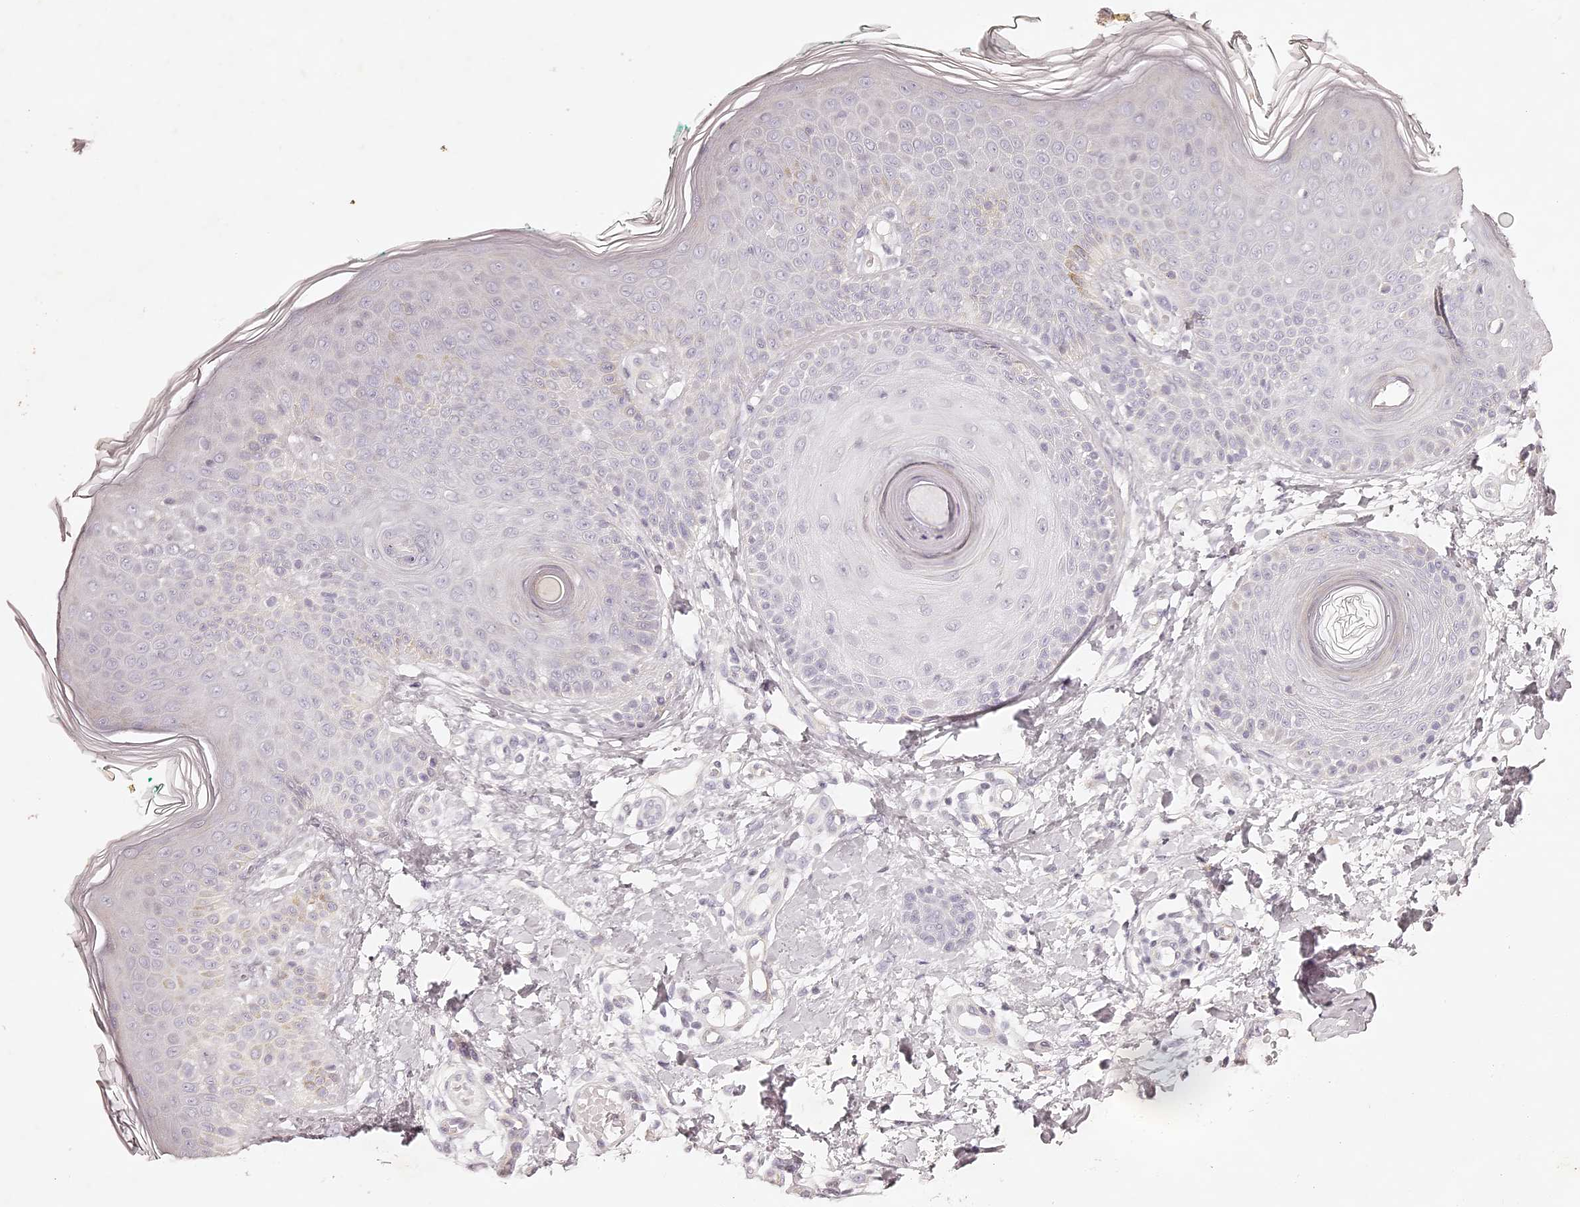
{"staining": {"intensity": "negative", "quantity": "none", "location": "none"}, "tissue": "skin", "cell_type": "Fibroblasts", "image_type": "normal", "snomed": [{"axis": "morphology", "description": "Normal tissue, NOS"}, {"axis": "topography", "description": "Skin"}], "caption": "Fibroblasts are negative for protein expression in benign human skin. Brightfield microscopy of IHC stained with DAB (brown) and hematoxylin (blue), captured at high magnification.", "gene": "ELAPOR1", "patient": {"sex": "male", "age": 37}}